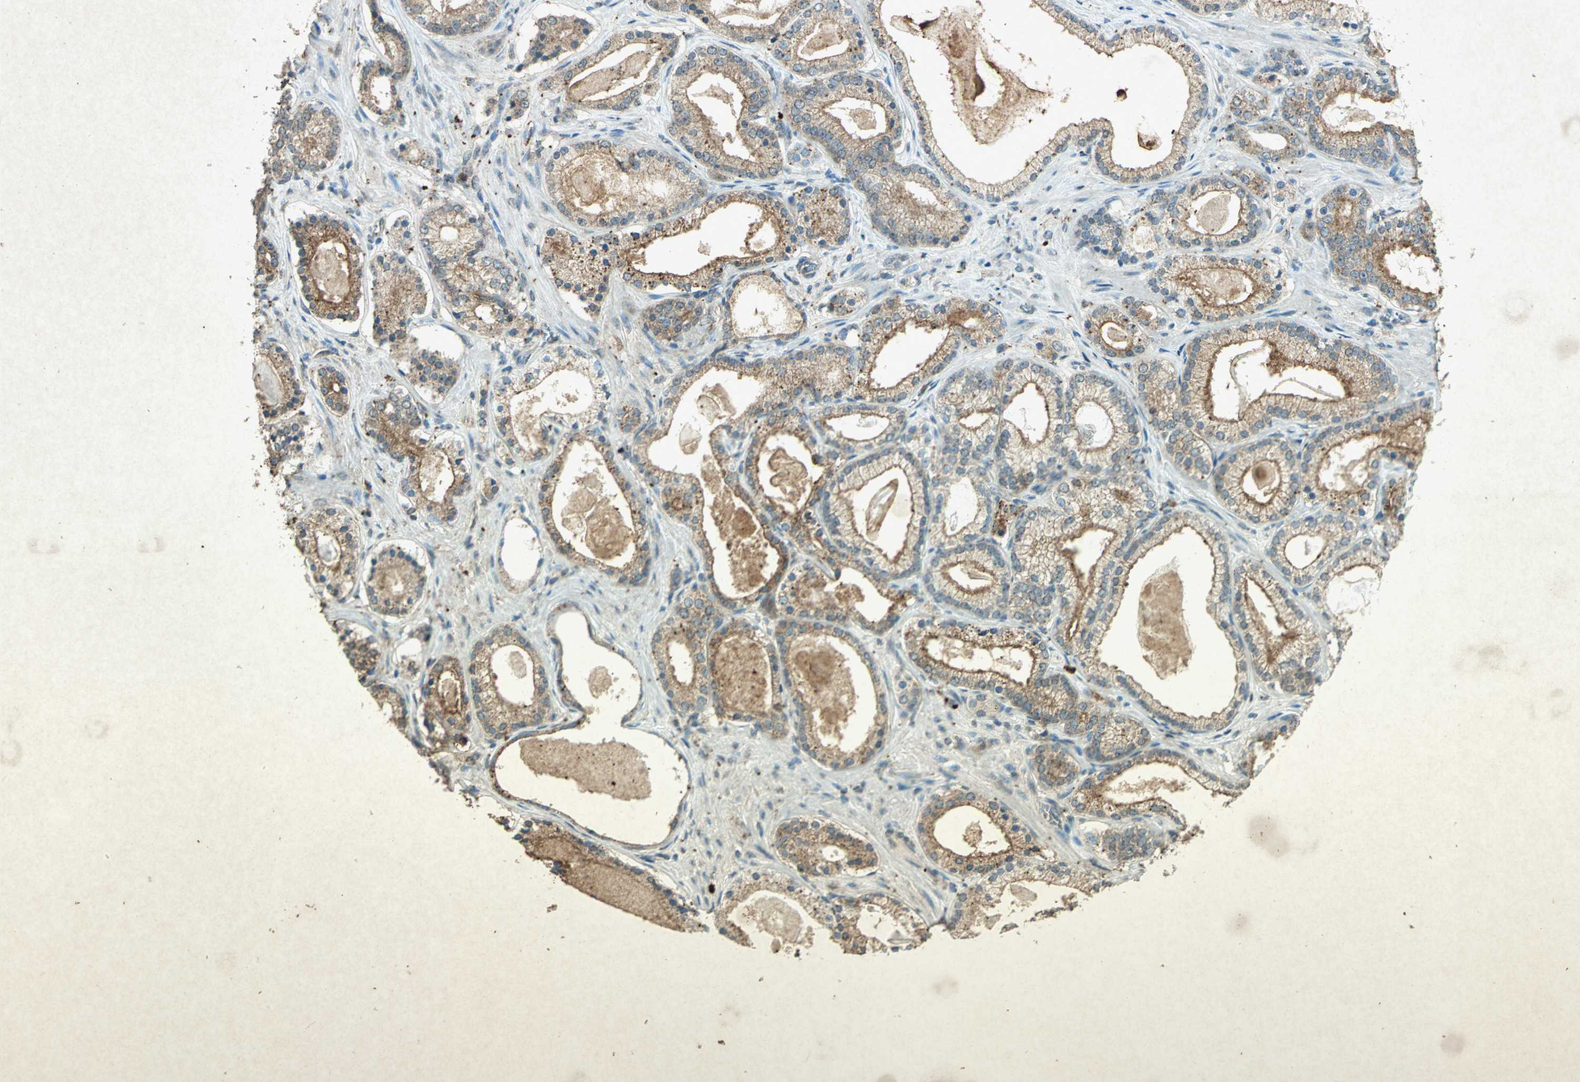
{"staining": {"intensity": "moderate", "quantity": ">75%", "location": "cytoplasmic/membranous"}, "tissue": "prostate cancer", "cell_type": "Tumor cells", "image_type": "cancer", "snomed": [{"axis": "morphology", "description": "Adenocarcinoma, Low grade"}, {"axis": "topography", "description": "Prostate"}], "caption": "DAB (3,3'-diaminobenzidine) immunohistochemical staining of human prostate cancer reveals moderate cytoplasmic/membranous protein staining in approximately >75% of tumor cells.", "gene": "PSEN1", "patient": {"sex": "male", "age": 59}}